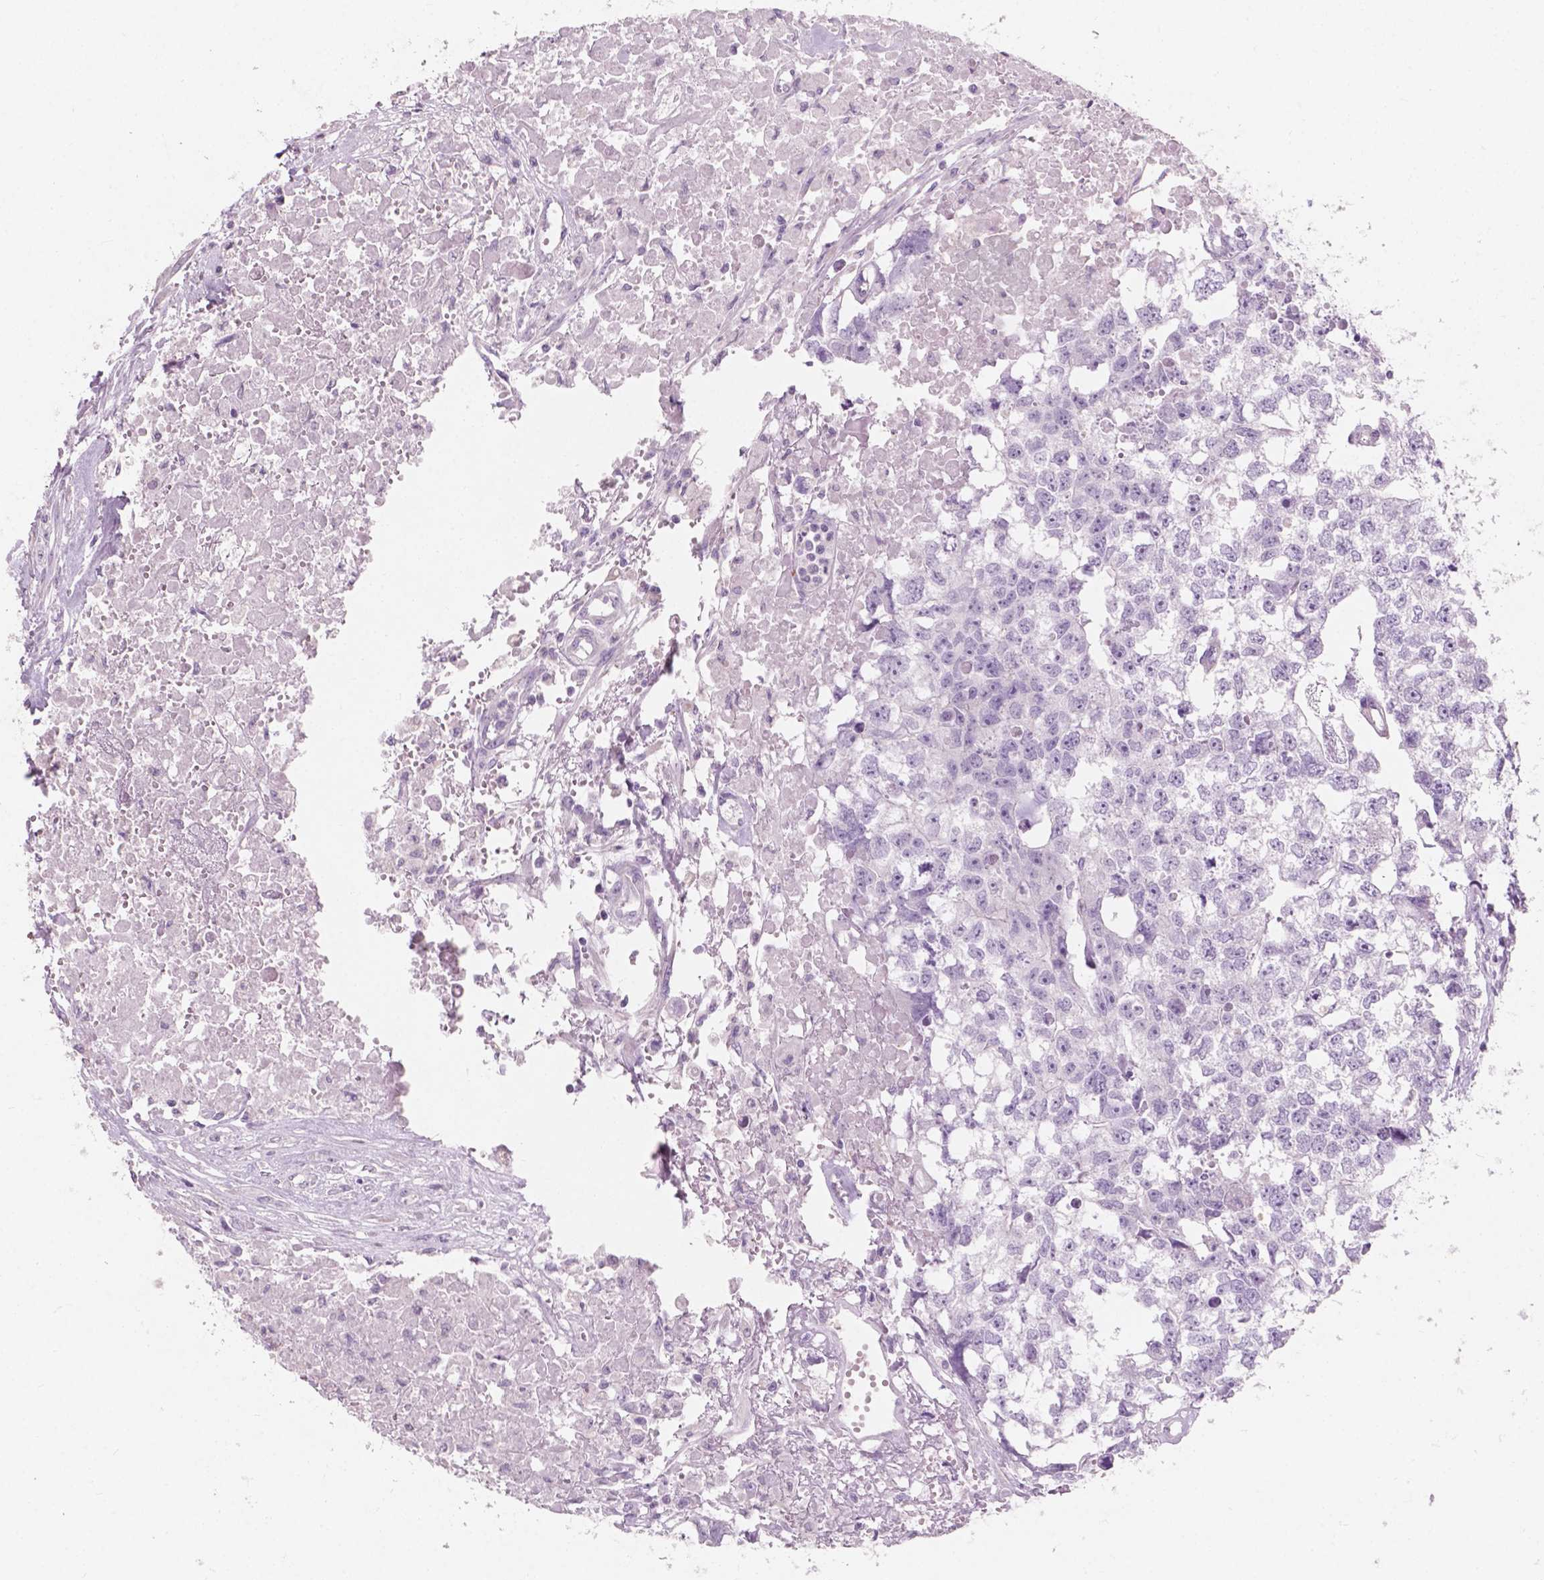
{"staining": {"intensity": "negative", "quantity": "none", "location": "none"}, "tissue": "testis cancer", "cell_type": "Tumor cells", "image_type": "cancer", "snomed": [{"axis": "morphology", "description": "Carcinoma, Embryonal, NOS"}, {"axis": "morphology", "description": "Teratoma, malignant, NOS"}, {"axis": "topography", "description": "Testis"}], "caption": "DAB immunohistochemical staining of human testis malignant teratoma demonstrates no significant positivity in tumor cells. (IHC, brightfield microscopy, high magnification).", "gene": "AWAT1", "patient": {"sex": "male", "age": 44}}